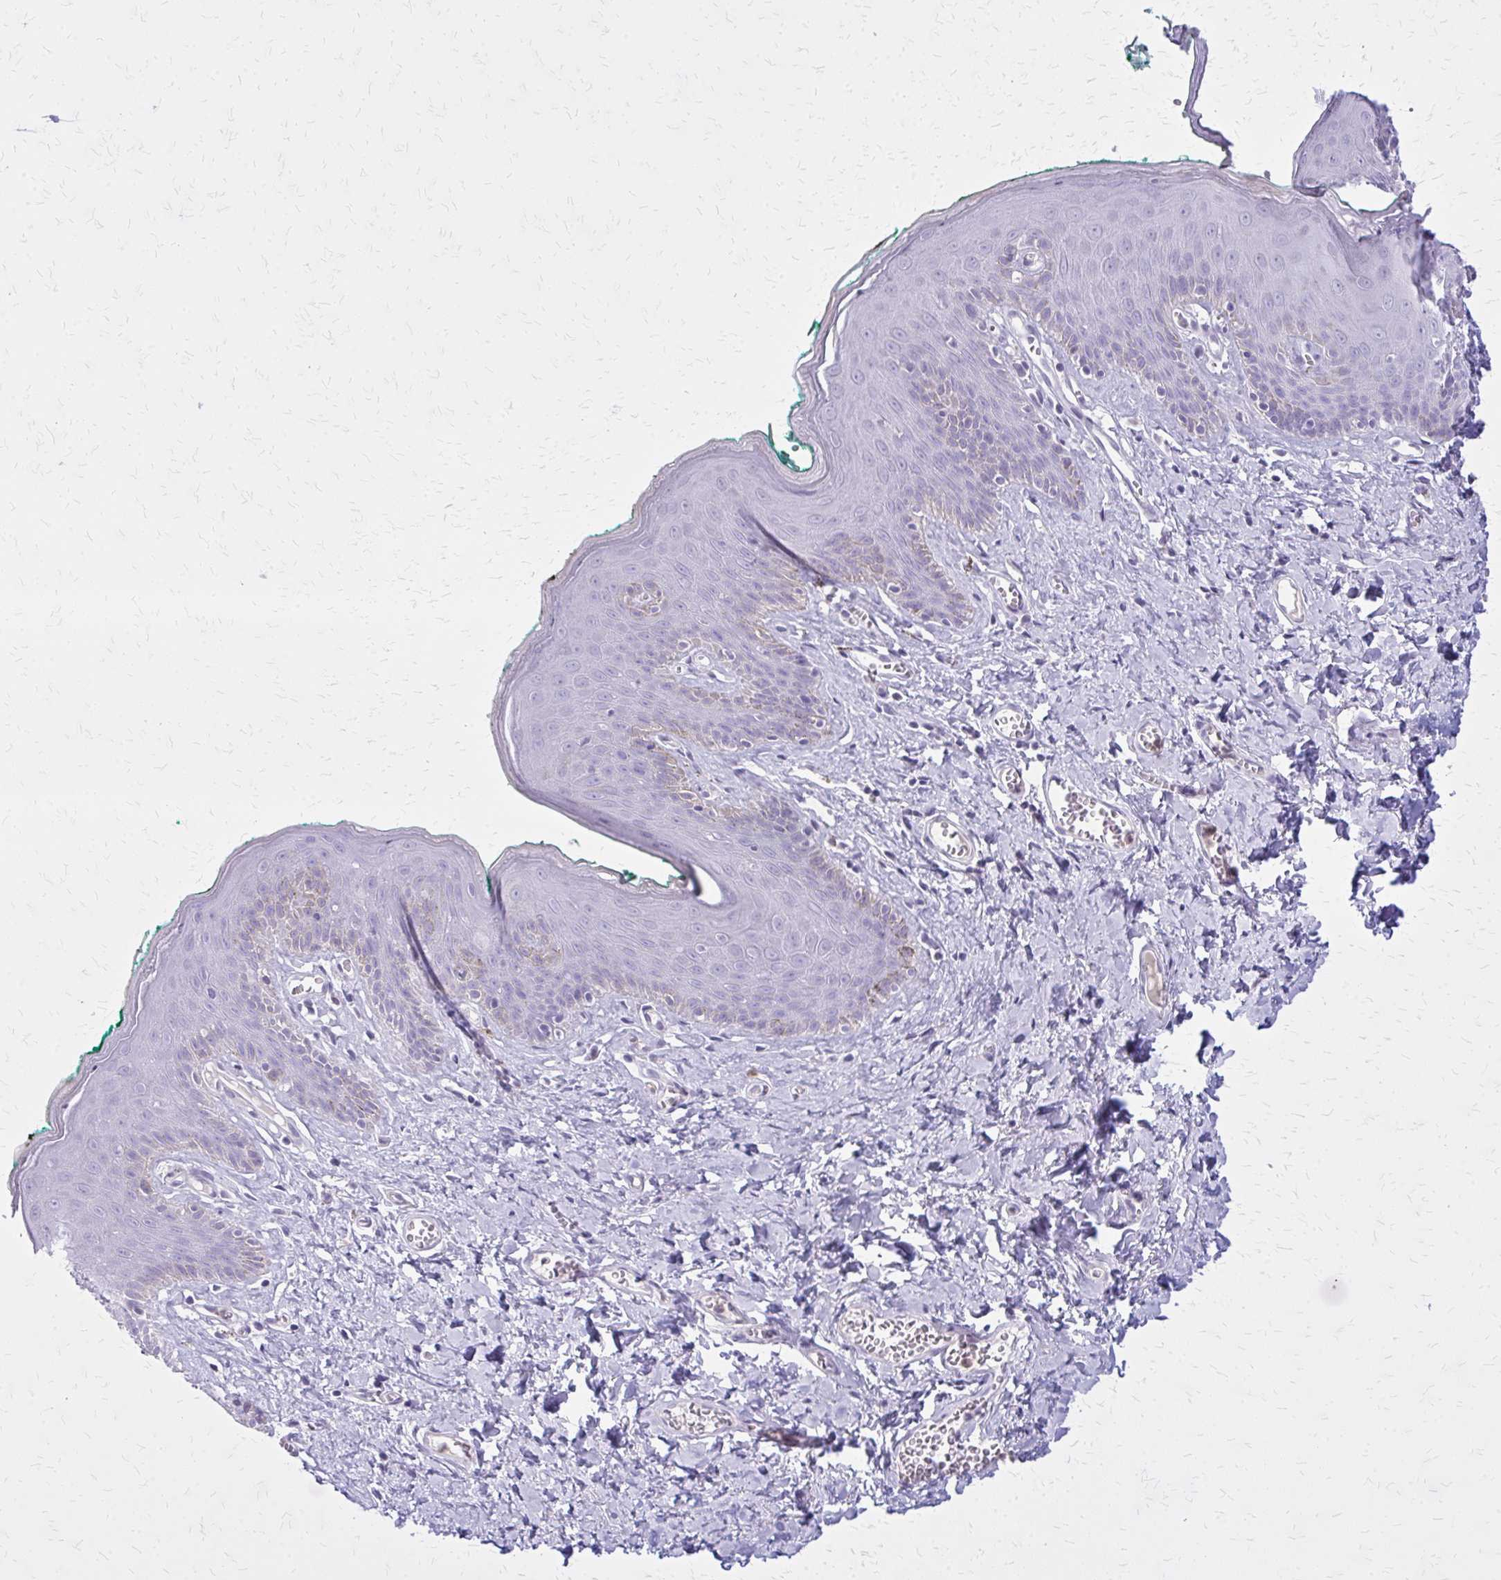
{"staining": {"intensity": "negative", "quantity": "none", "location": "none"}, "tissue": "skin", "cell_type": "Epidermal cells", "image_type": "normal", "snomed": [{"axis": "morphology", "description": "Normal tissue, NOS"}, {"axis": "topography", "description": "Vulva"}, {"axis": "topography", "description": "Peripheral nerve tissue"}], "caption": "The photomicrograph demonstrates no significant staining in epidermal cells of skin.", "gene": "GLRX", "patient": {"sex": "female", "age": 66}}